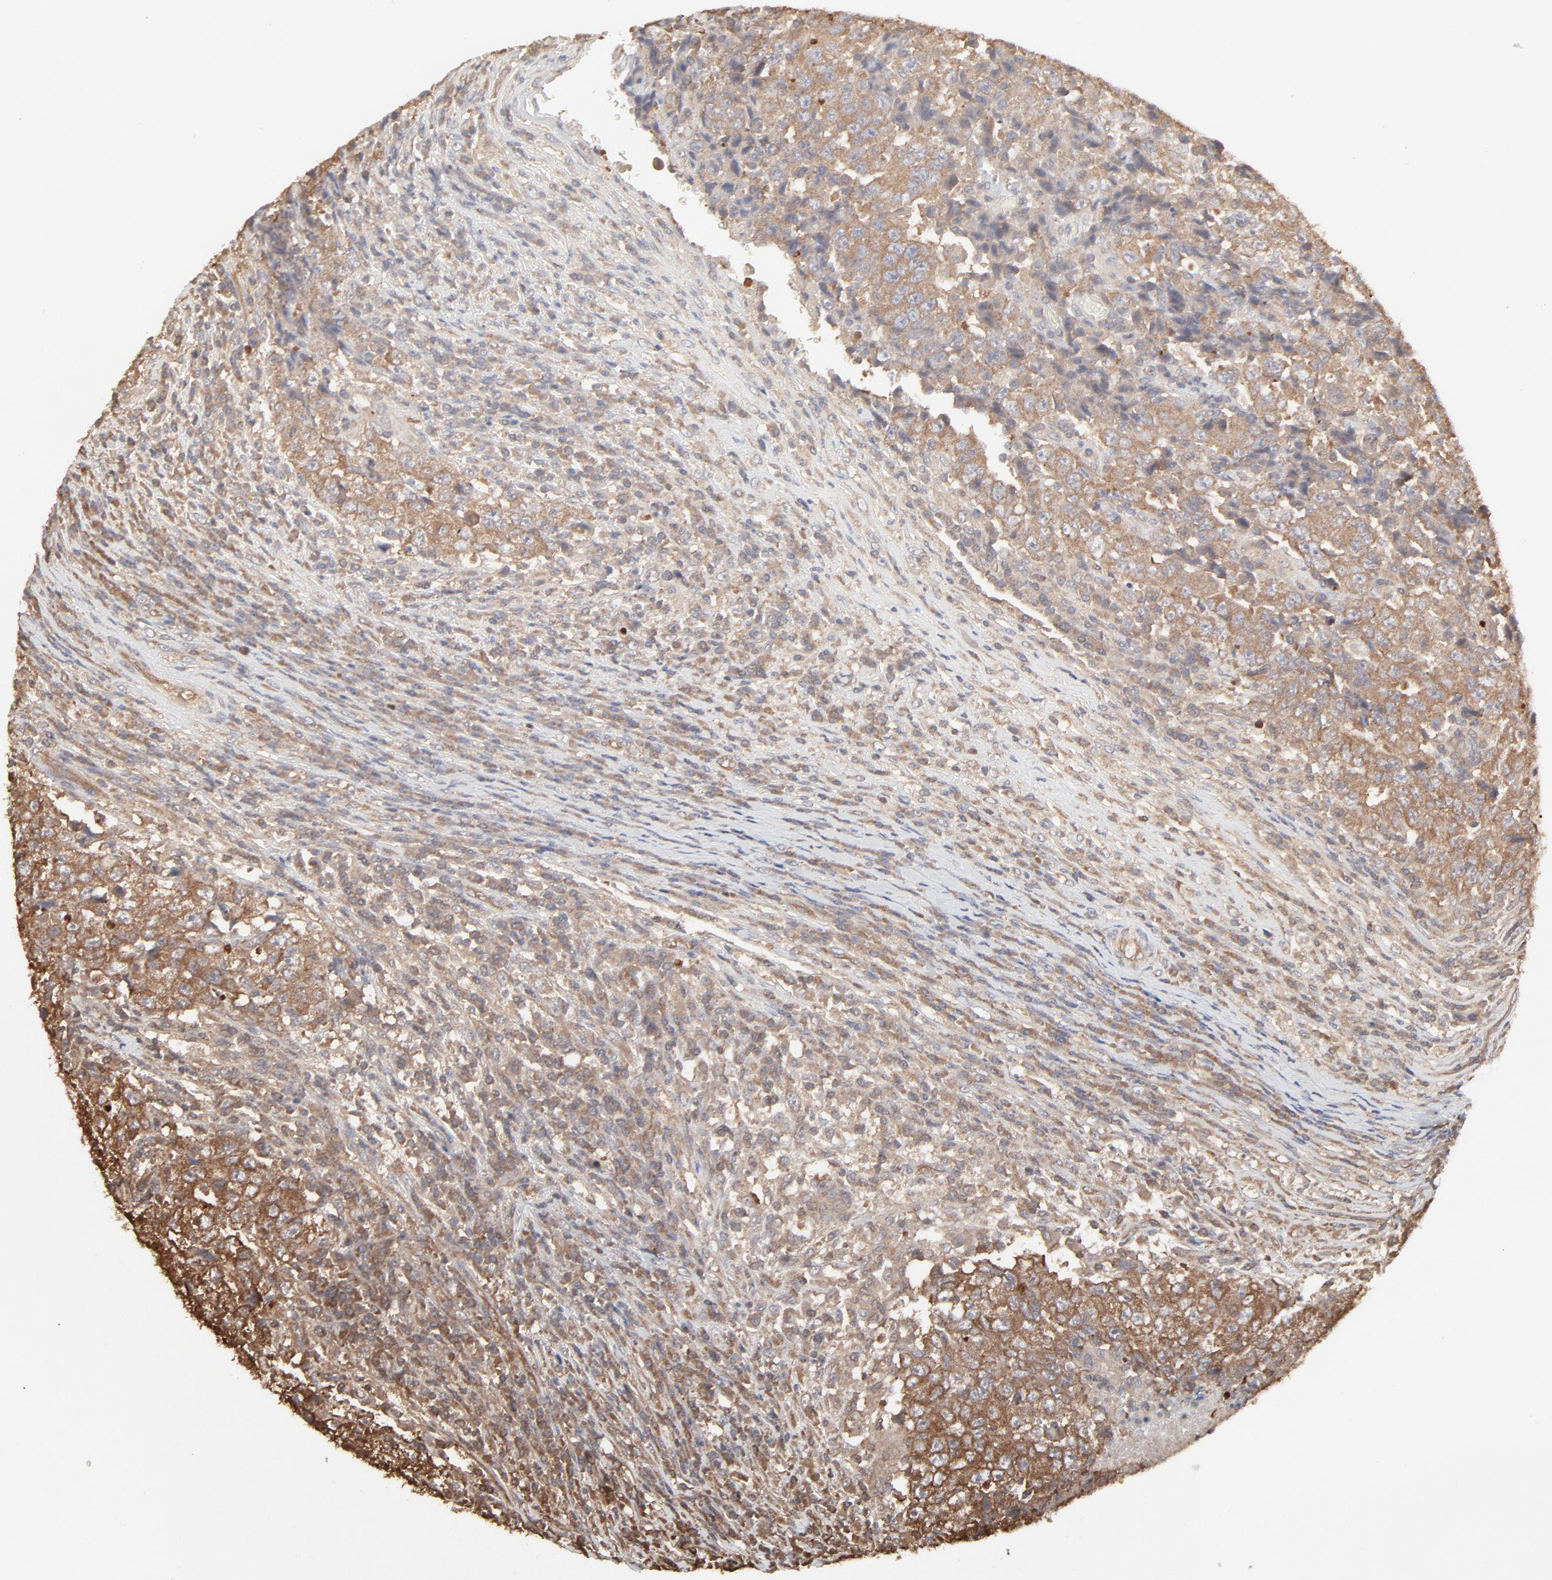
{"staining": {"intensity": "moderate", "quantity": ">75%", "location": "cytoplasmic/membranous"}, "tissue": "testis cancer", "cell_type": "Tumor cells", "image_type": "cancer", "snomed": [{"axis": "morphology", "description": "Necrosis, NOS"}, {"axis": "morphology", "description": "Carcinoma, Embryonal, NOS"}, {"axis": "topography", "description": "Testis"}], "caption": "An image of human testis cancer stained for a protein demonstrates moderate cytoplasmic/membranous brown staining in tumor cells.", "gene": "PPP2CA", "patient": {"sex": "male", "age": 19}}